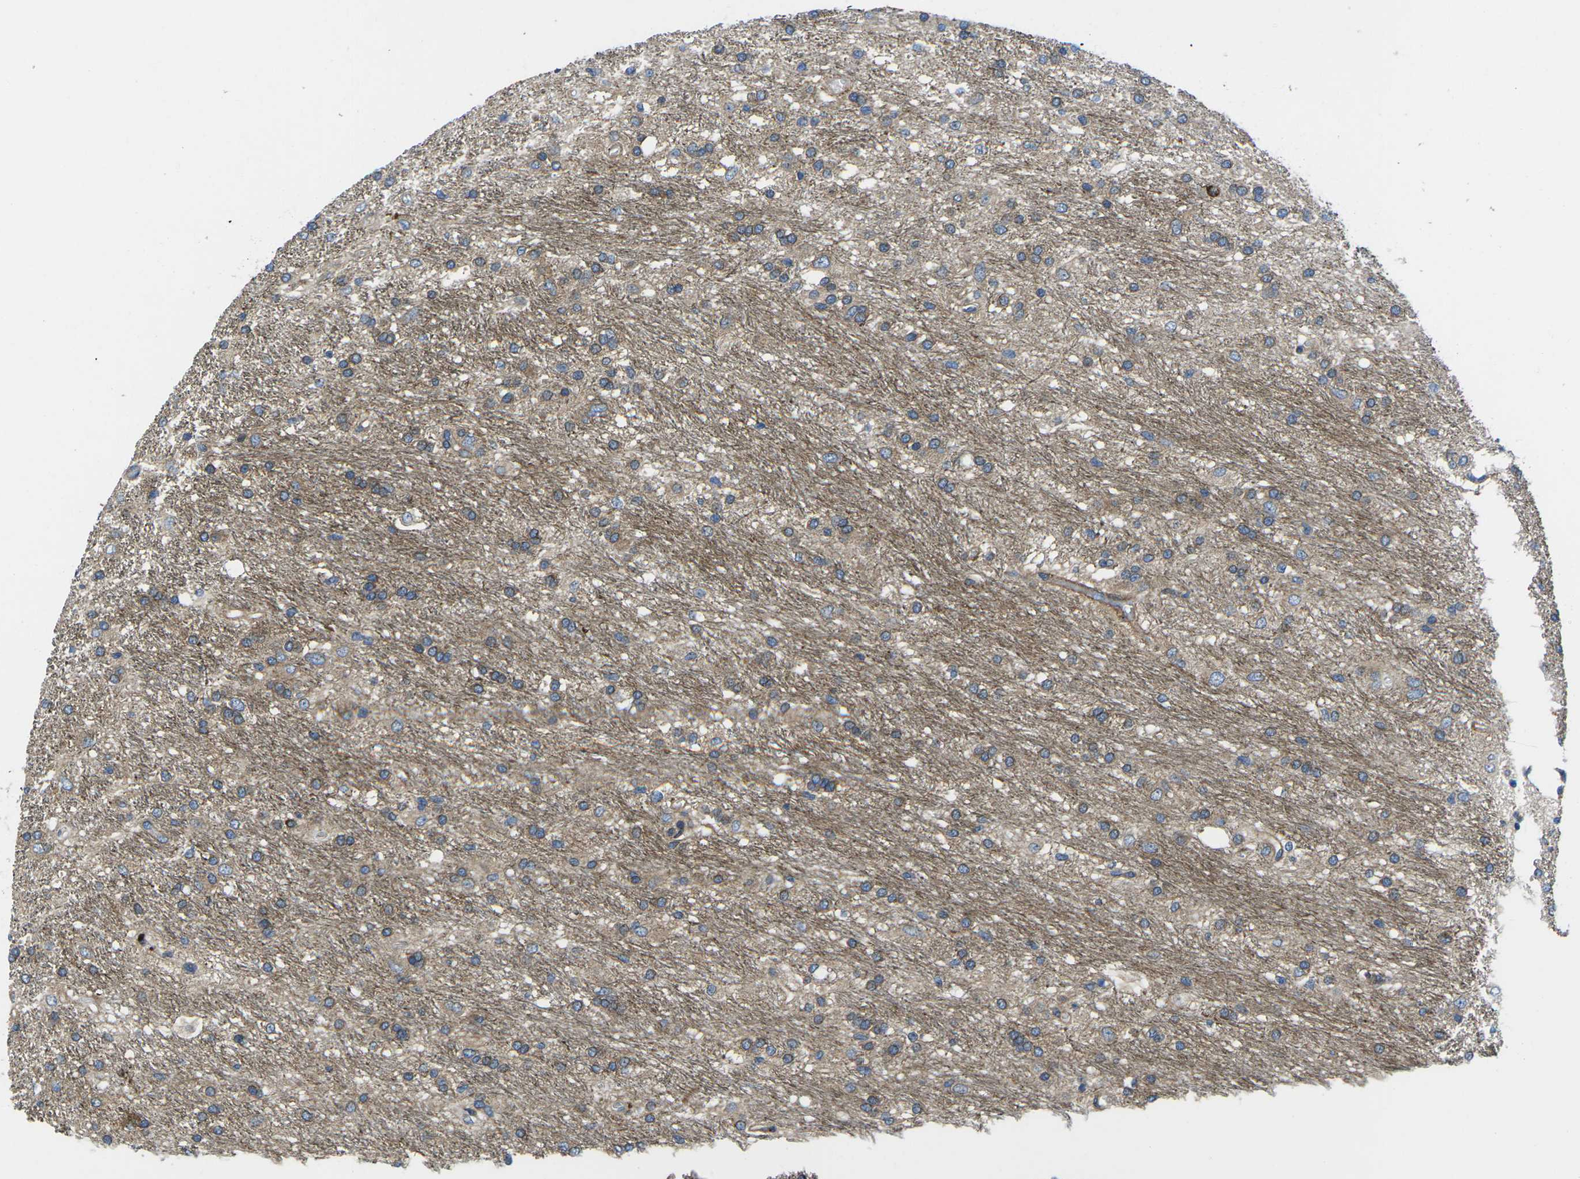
{"staining": {"intensity": "moderate", "quantity": "25%-75%", "location": "cytoplasmic/membranous"}, "tissue": "glioma", "cell_type": "Tumor cells", "image_type": "cancer", "snomed": [{"axis": "morphology", "description": "Glioma, malignant, Low grade"}, {"axis": "topography", "description": "Brain"}], "caption": "A high-resolution photomicrograph shows immunohistochemistry staining of low-grade glioma (malignant), which exhibits moderate cytoplasmic/membranous positivity in approximately 25%-75% of tumor cells. (IHC, brightfield microscopy, high magnification).", "gene": "DLG1", "patient": {"sex": "male", "age": 77}}